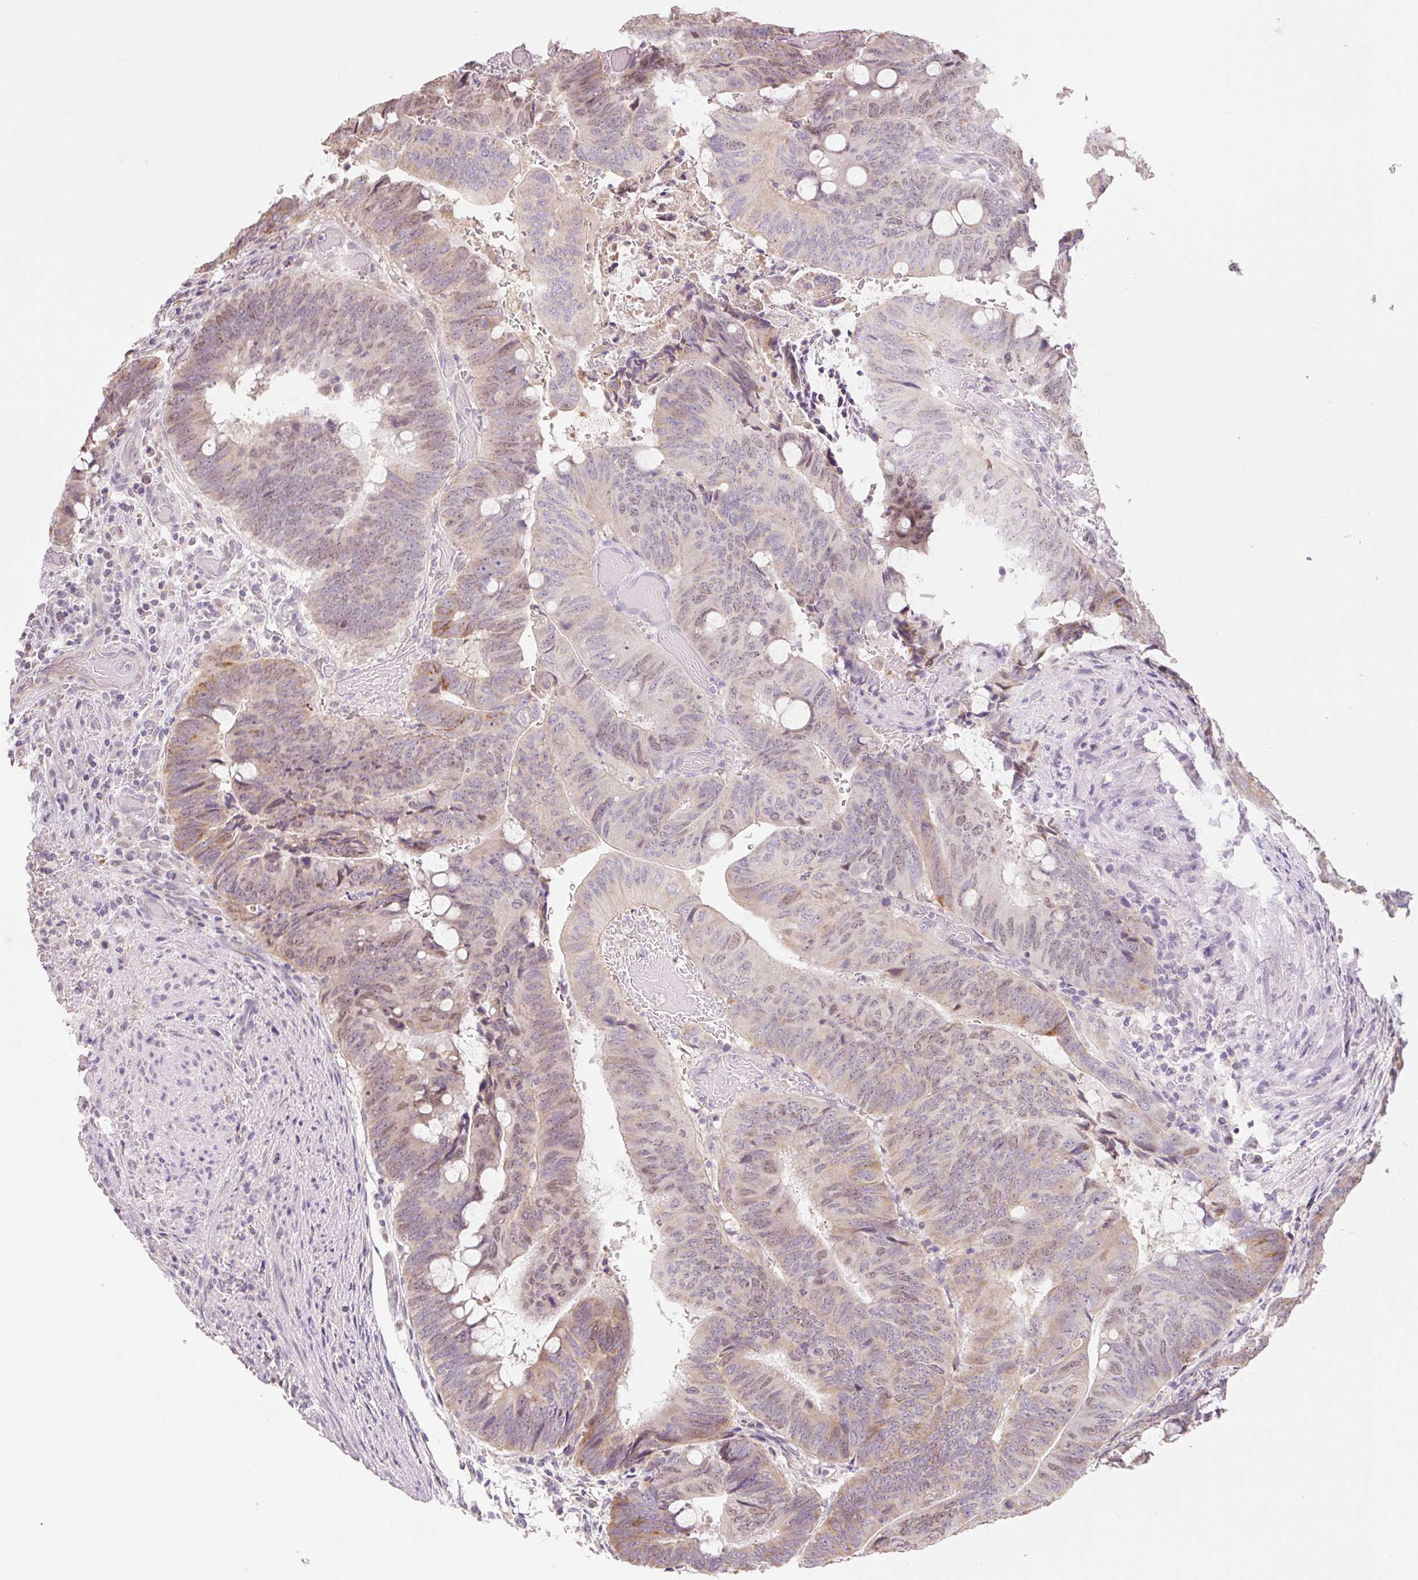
{"staining": {"intensity": "moderate", "quantity": "25%-75%", "location": "cytoplasmic/membranous,nuclear"}, "tissue": "colorectal cancer", "cell_type": "Tumor cells", "image_type": "cancer", "snomed": [{"axis": "morphology", "description": "Normal tissue, NOS"}, {"axis": "morphology", "description": "Adenocarcinoma, NOS"}, {"axis": "topography", "description": "Rectum"}, {"axis": "topography", "description": "Peripheral nerve tissue"}], "caption": "Protein expression analysis of colorectal adenocarcinoma demonstrates moderate cytoplasmic/membranous and nuclear expression in approximately 25%-75% of tumor cells. The staining was performed using DAB (3,3'-diaminobenzidine) to visualize the protein expression in brown, while the nuclei were stained in blue with hematoxylin (Magnification: 20x).", "gene": "MIA2", "patient": {"sex": "male", "age": 92}}